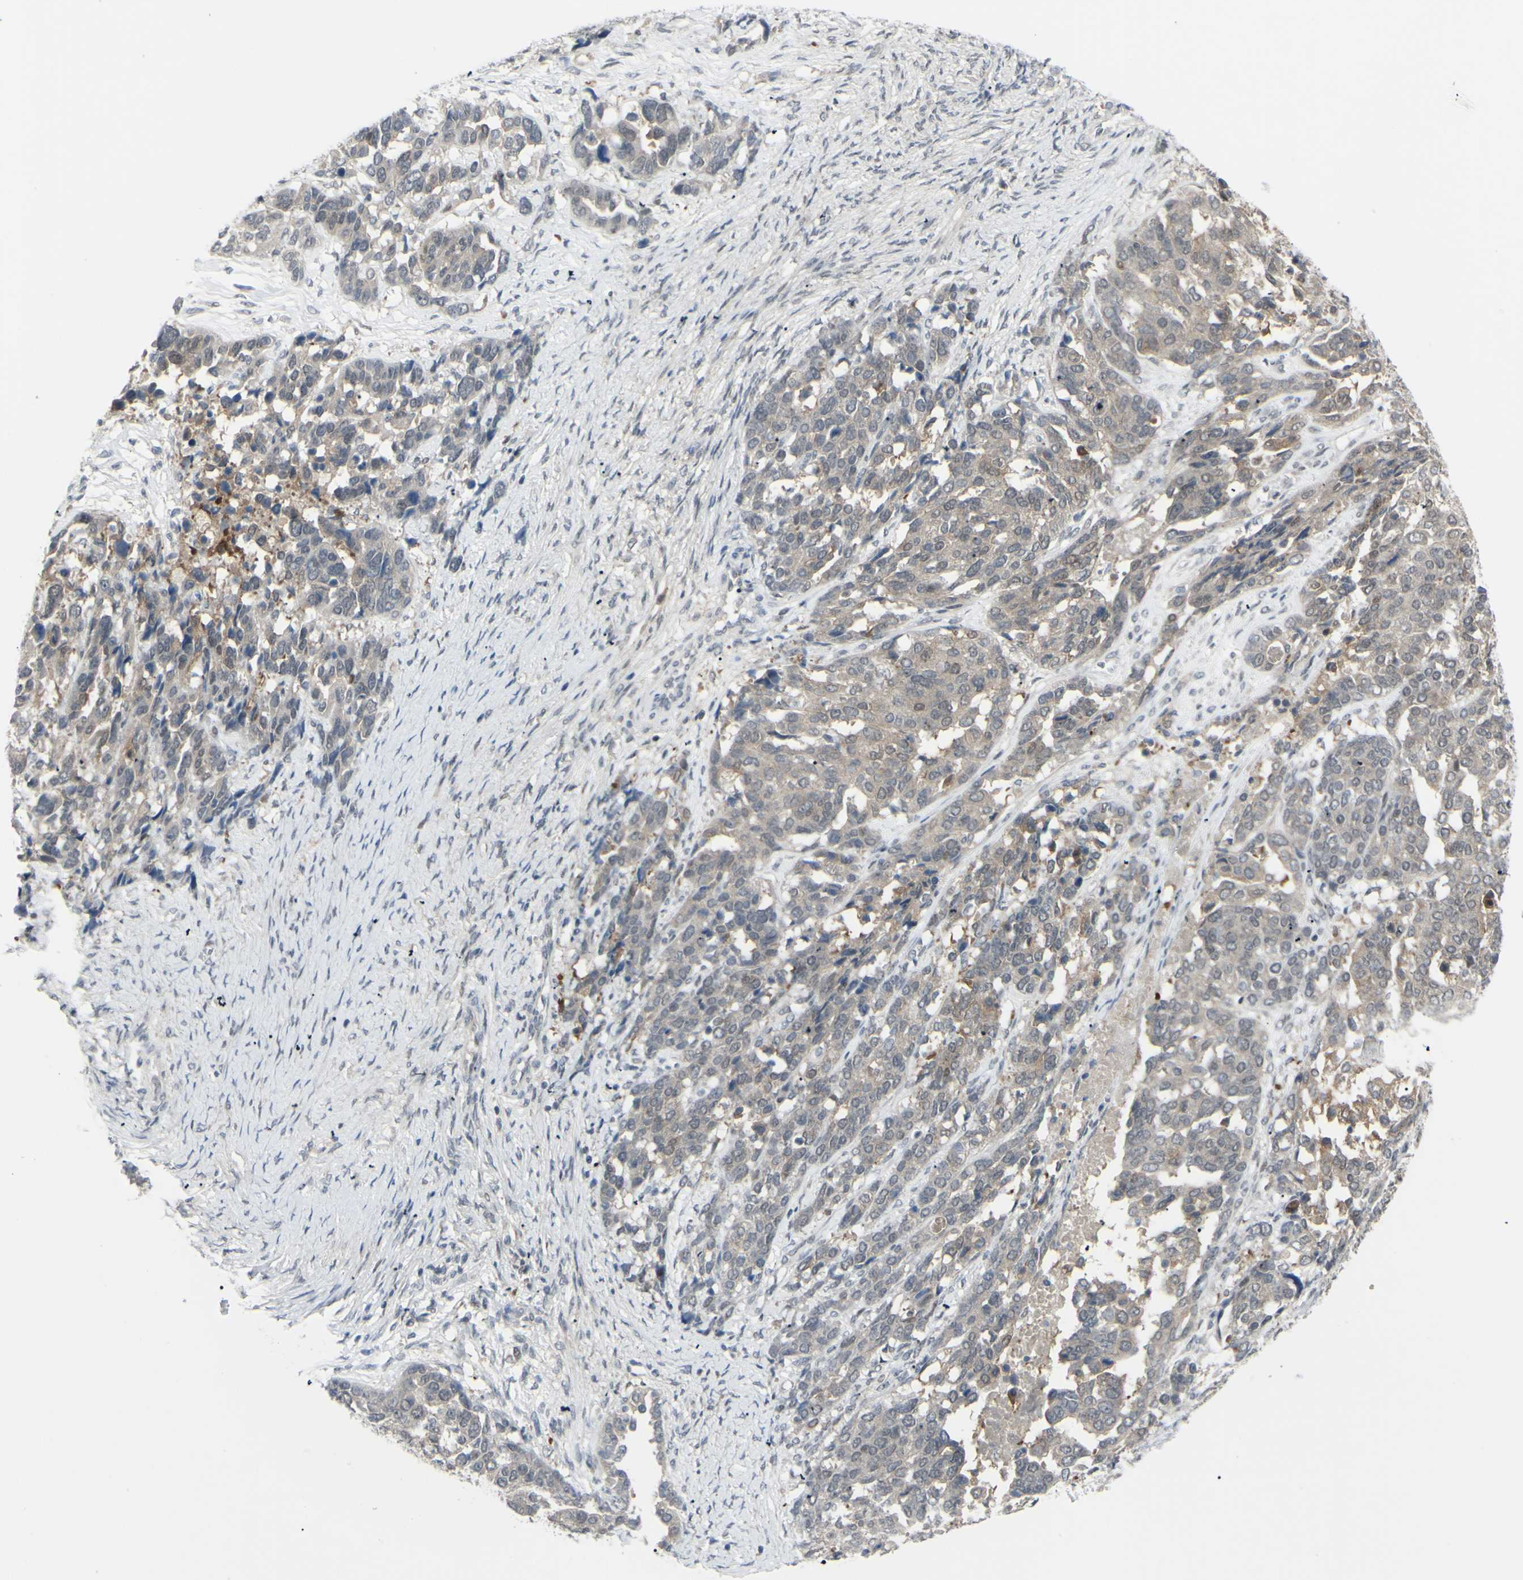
{"staining": {"intensity": "weak", "quantity": ">75%", "location": "cytoplasmic/membranous"}, "tissue": "ovarian cancer", "cell_type": "Tumor cells", "image_type": "cancer", "snomed": [{"axis": "morphology", "description": "Cystadenocarcinoma, serous, NOS"}, {"axis": "topography", "description": "Ovary"}], "caption": "This is an image of immunohistochemistry staining of ovarian serous cystadenocarcinoma, which shows weak expression in the cytoplasmic/membranous of tumor cells.", "gene": "ETNK1", "patient": {"sex": "female", "age": 44}}